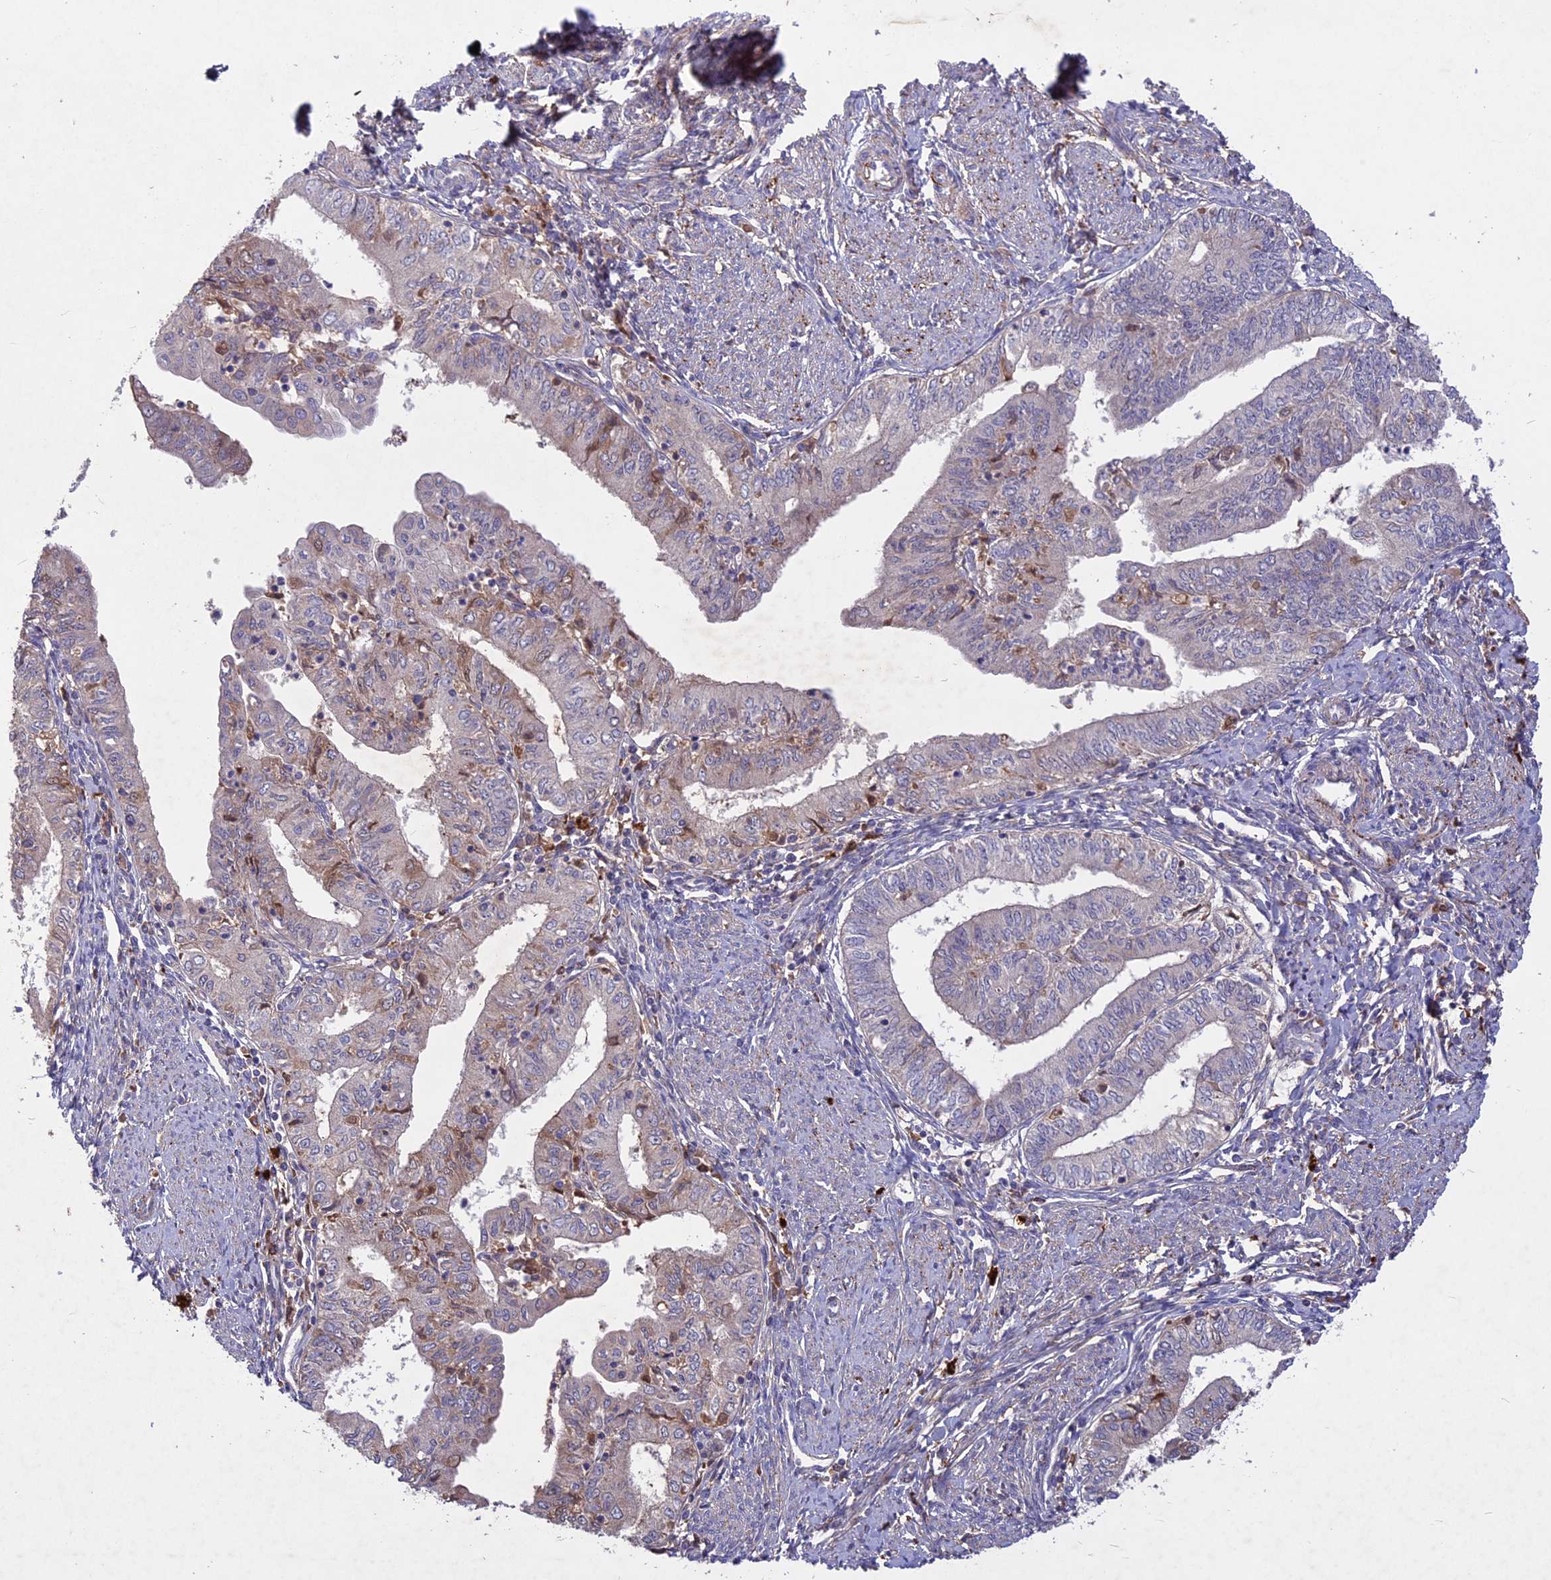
{"staining": {"intensity": "negative", "quantity": "none", "location": "none"}, "tissue": "endometrial cancer", "cell_type": "Tumor cells", "image_type": "cancer", "snomed": [{"axis": "morphology", "description": "Adenocarcinoma, NOS"}, {"axis": "topography", "description": "Endometrium"}], "caption": "The photomicrograph displays no staining of tumor cells in endometrial cancer.", "gene": "ADO", "patient": {"sex": "female", "age": 66}}